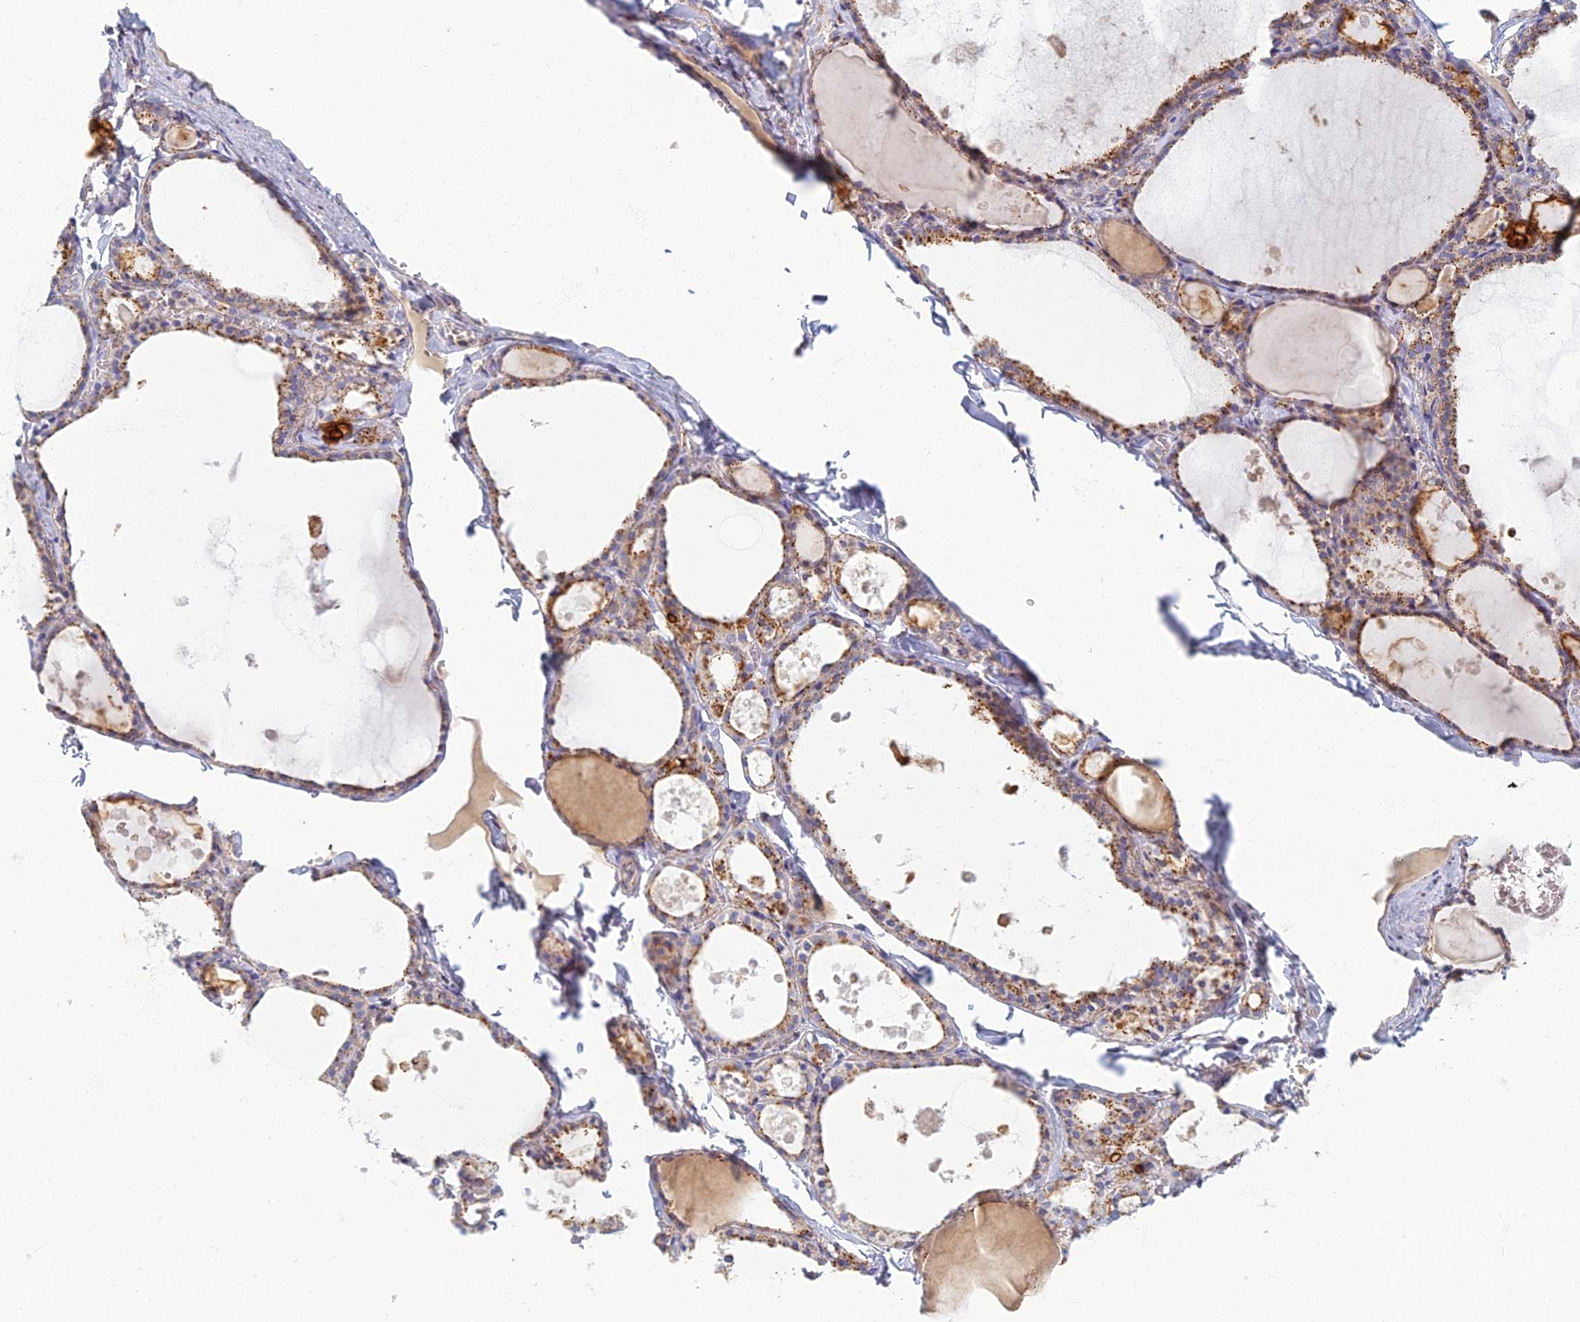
{"staining": {"intensity": "moderate", "quantity": "25%-75%", "location": "cytoplasmic/membranous"}, "tissue": "thyroid gland", "cell_type": "Glandular cells", "image_type": "normal", "snomed": [{"axis": "morphology", "description": "Normal tissue, NOS"}, {"axis": "topography", "description": "Thyroid gland"}], "caption": "Immunohistochemistry (IHC) histopathology image of normal human thyroid gland stained for a protein (brown), which displays medium levels of moderate cytoplasmic/membranous staining in about 25%-75% of glandular cells.", "gene": "CHMP4B", "patient": {"sex": "male", "age": 56}}